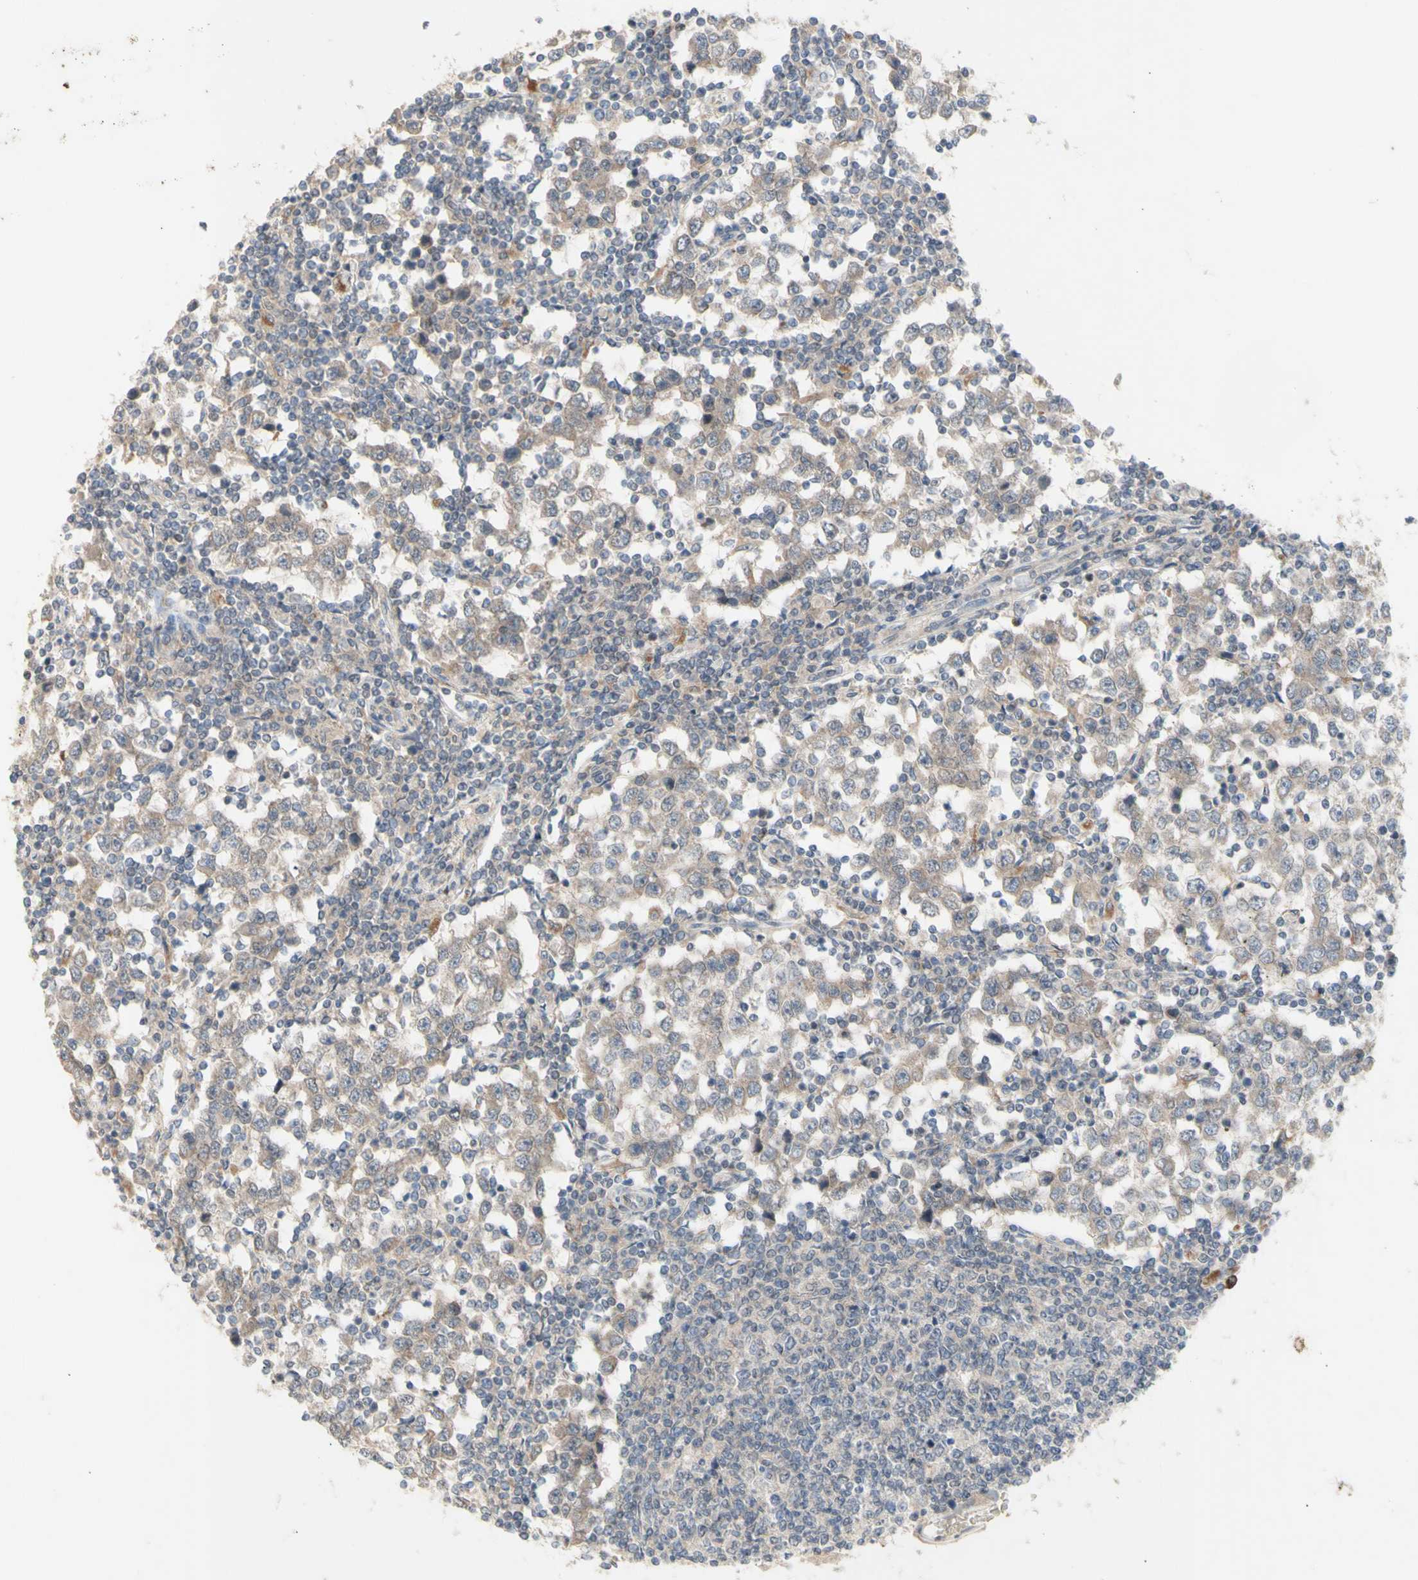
{"staining": {"intensity": "weak", "quantity": ">75%", "location": "cytoplasmic/membranous"}, "tissue": "testis cancer", "cell_type": "Tumor cells", "image_type": "cancer", "snomed": [{"axis": "morphology", "description": "Seminoma, NOS"}, {"axis": "topography", "description": "Testis"}], "caption": "DAB (3,3'-diaminobenzidine) immunohistochemical staining of testis cancer (seminoma) demonstrates weak cytoplasmic/membranous protein staining in about >75% of tumor cells.", "gene": "NLRP1", "patient": {"sex": "male", "age": 65}}